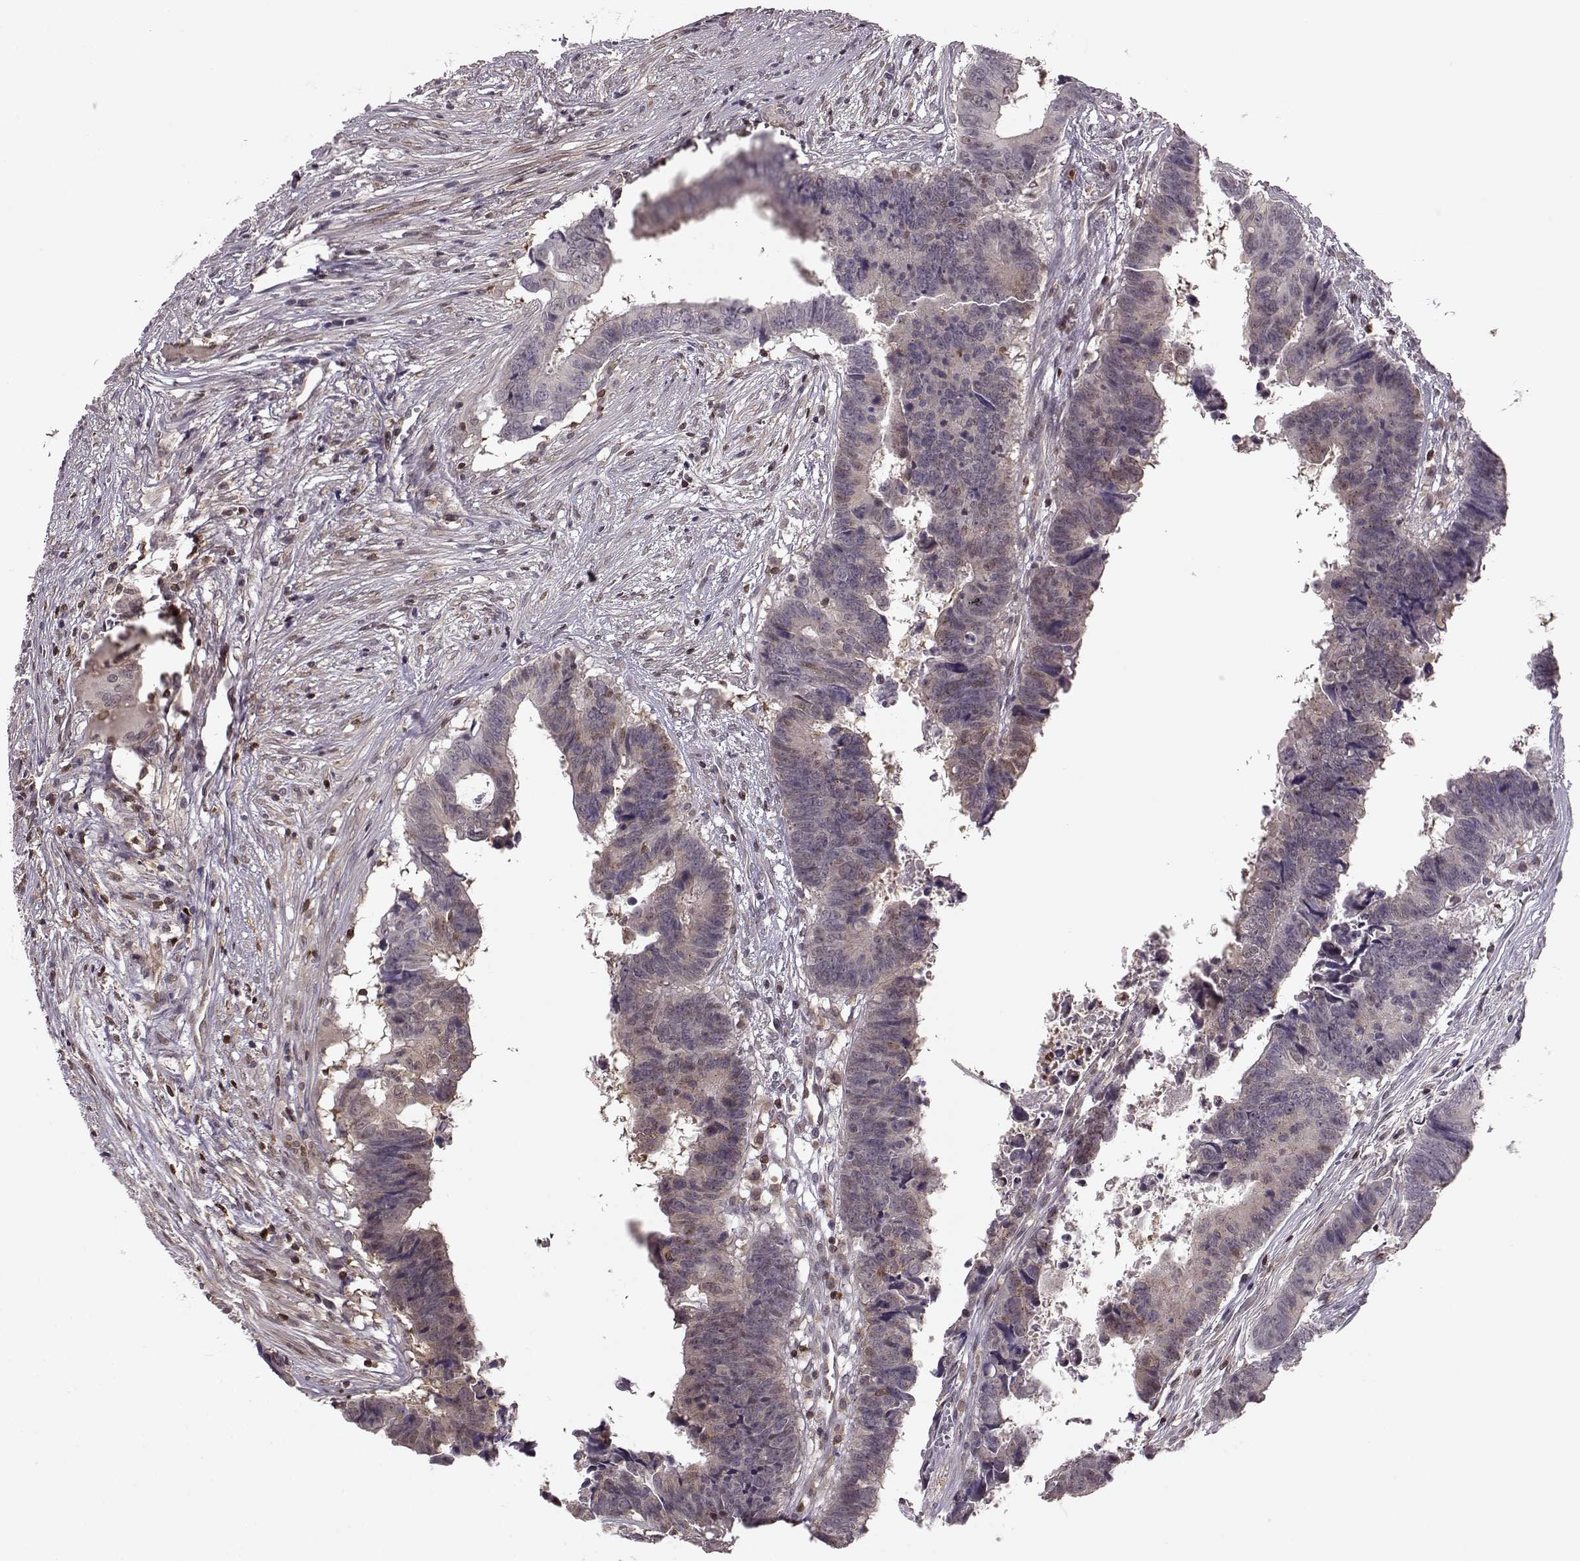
{"staining": {"intensity": "negative", "quantity": "none", "location": "none"}, "tissue": "colorectal cancer", "cell_type": "Tumor cells", "image_type": "cancer", "snomed": [{"axis": "morphology", "description": "Adenocarcinoma, NOS"}, {"axis": "topography", "description": "Colon"}], "caption": "Immunohistochemistry (IHC) micrograph of neoplastic tissue: adenocarcinoma (colorectal) stained with DAB shows no significant protein positivity in tumor cells.", "gene": "MFSD1", "patient": {"sex": "female", "age": 82}}